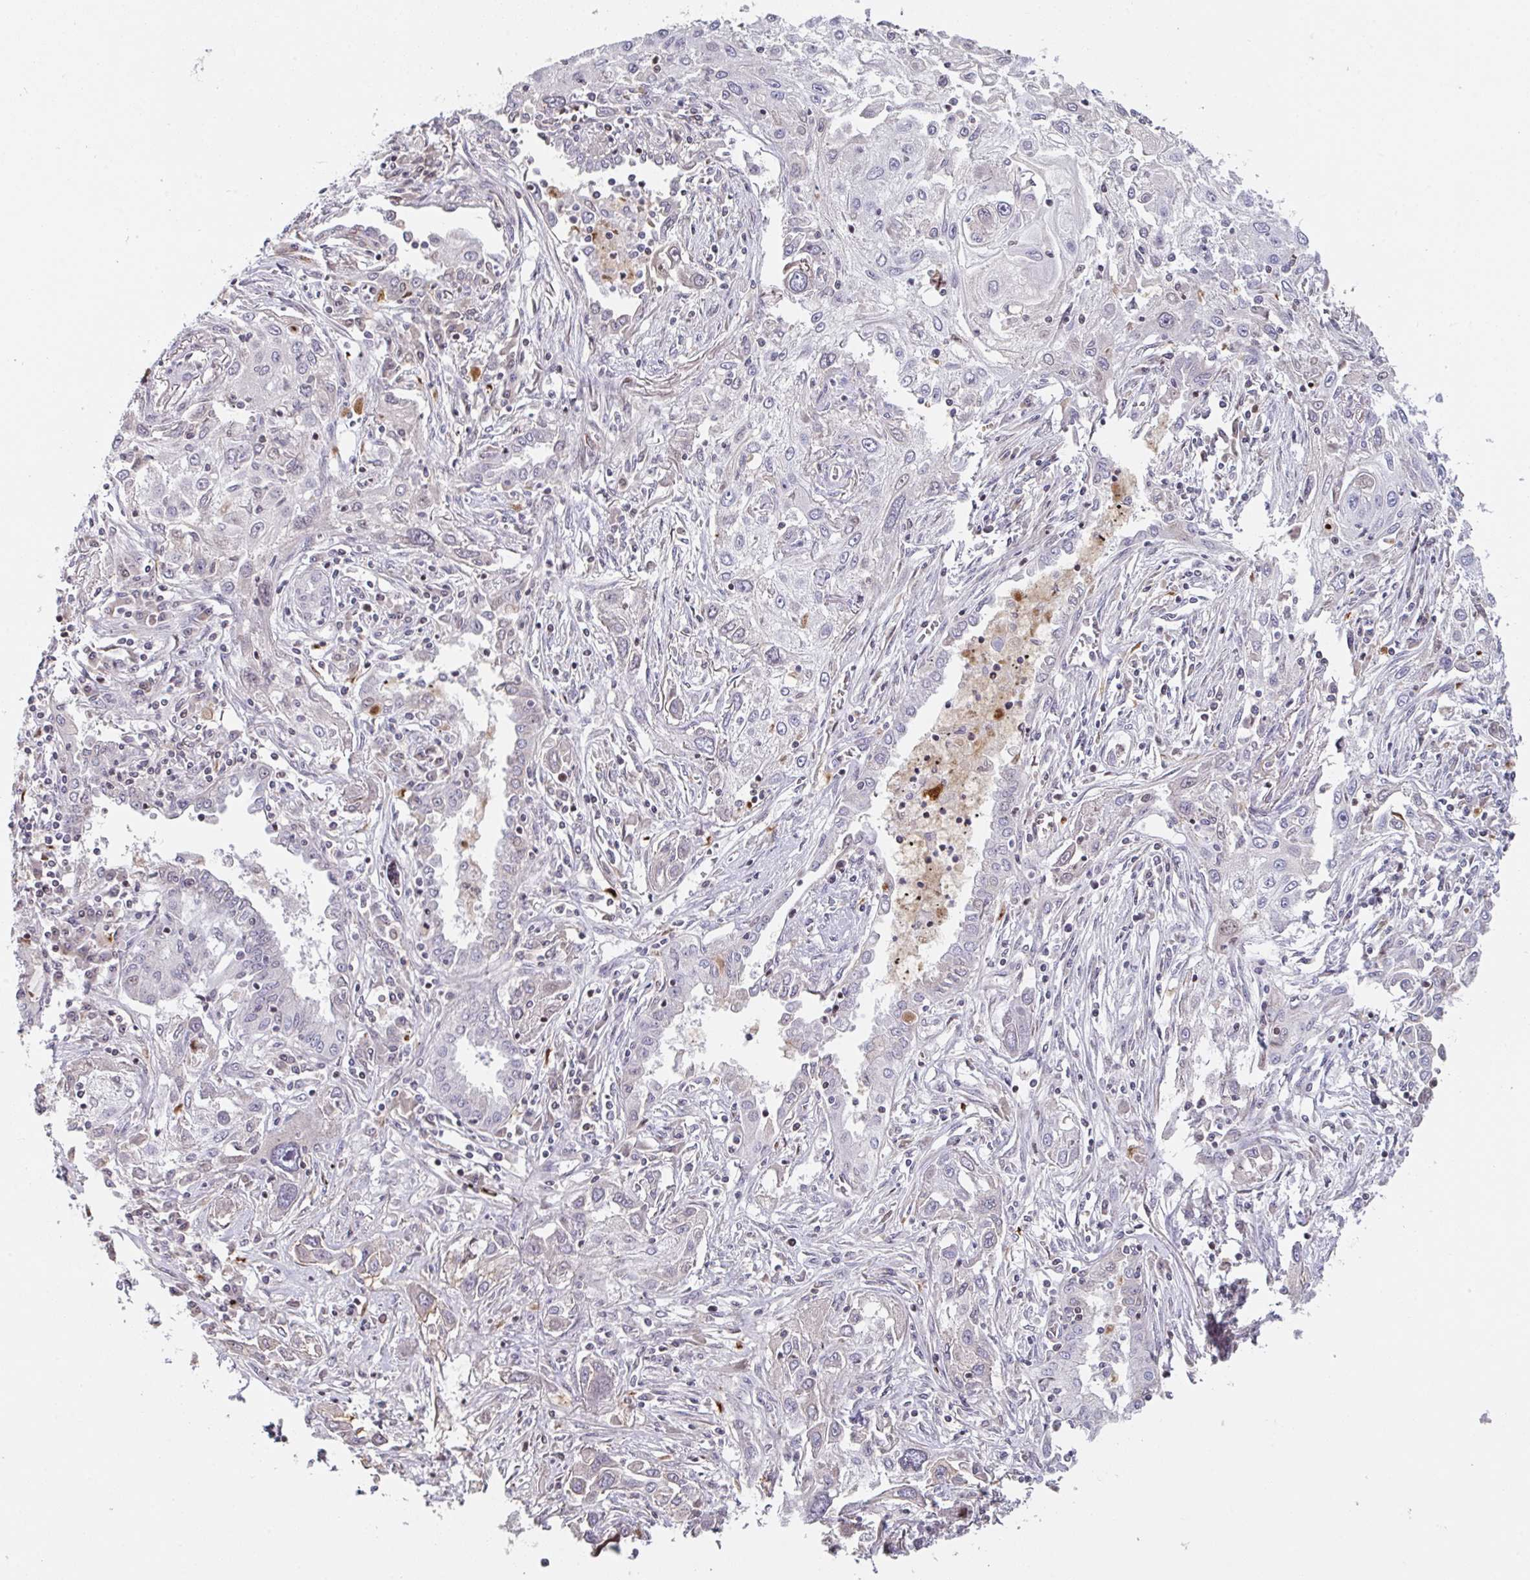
{"staining": {"intensity": "negative", "quantity": "none", "location": "none"}, "tissue": "lung cancer", "cell_type": "Tumor cells", "image_type": "cancer", "snomed": [{"axis": "morphology", "description": "Squamous cell carcinoma, NOS"}, {"axis": "topography", "description": "Lung"}], "caption": "A micrograph of human lung cancer (squamous cell carcinoma) is negative for staining in tumor cells.", "gene": "PCDHB8", "patient": {"sex": "female", "age": 69}}